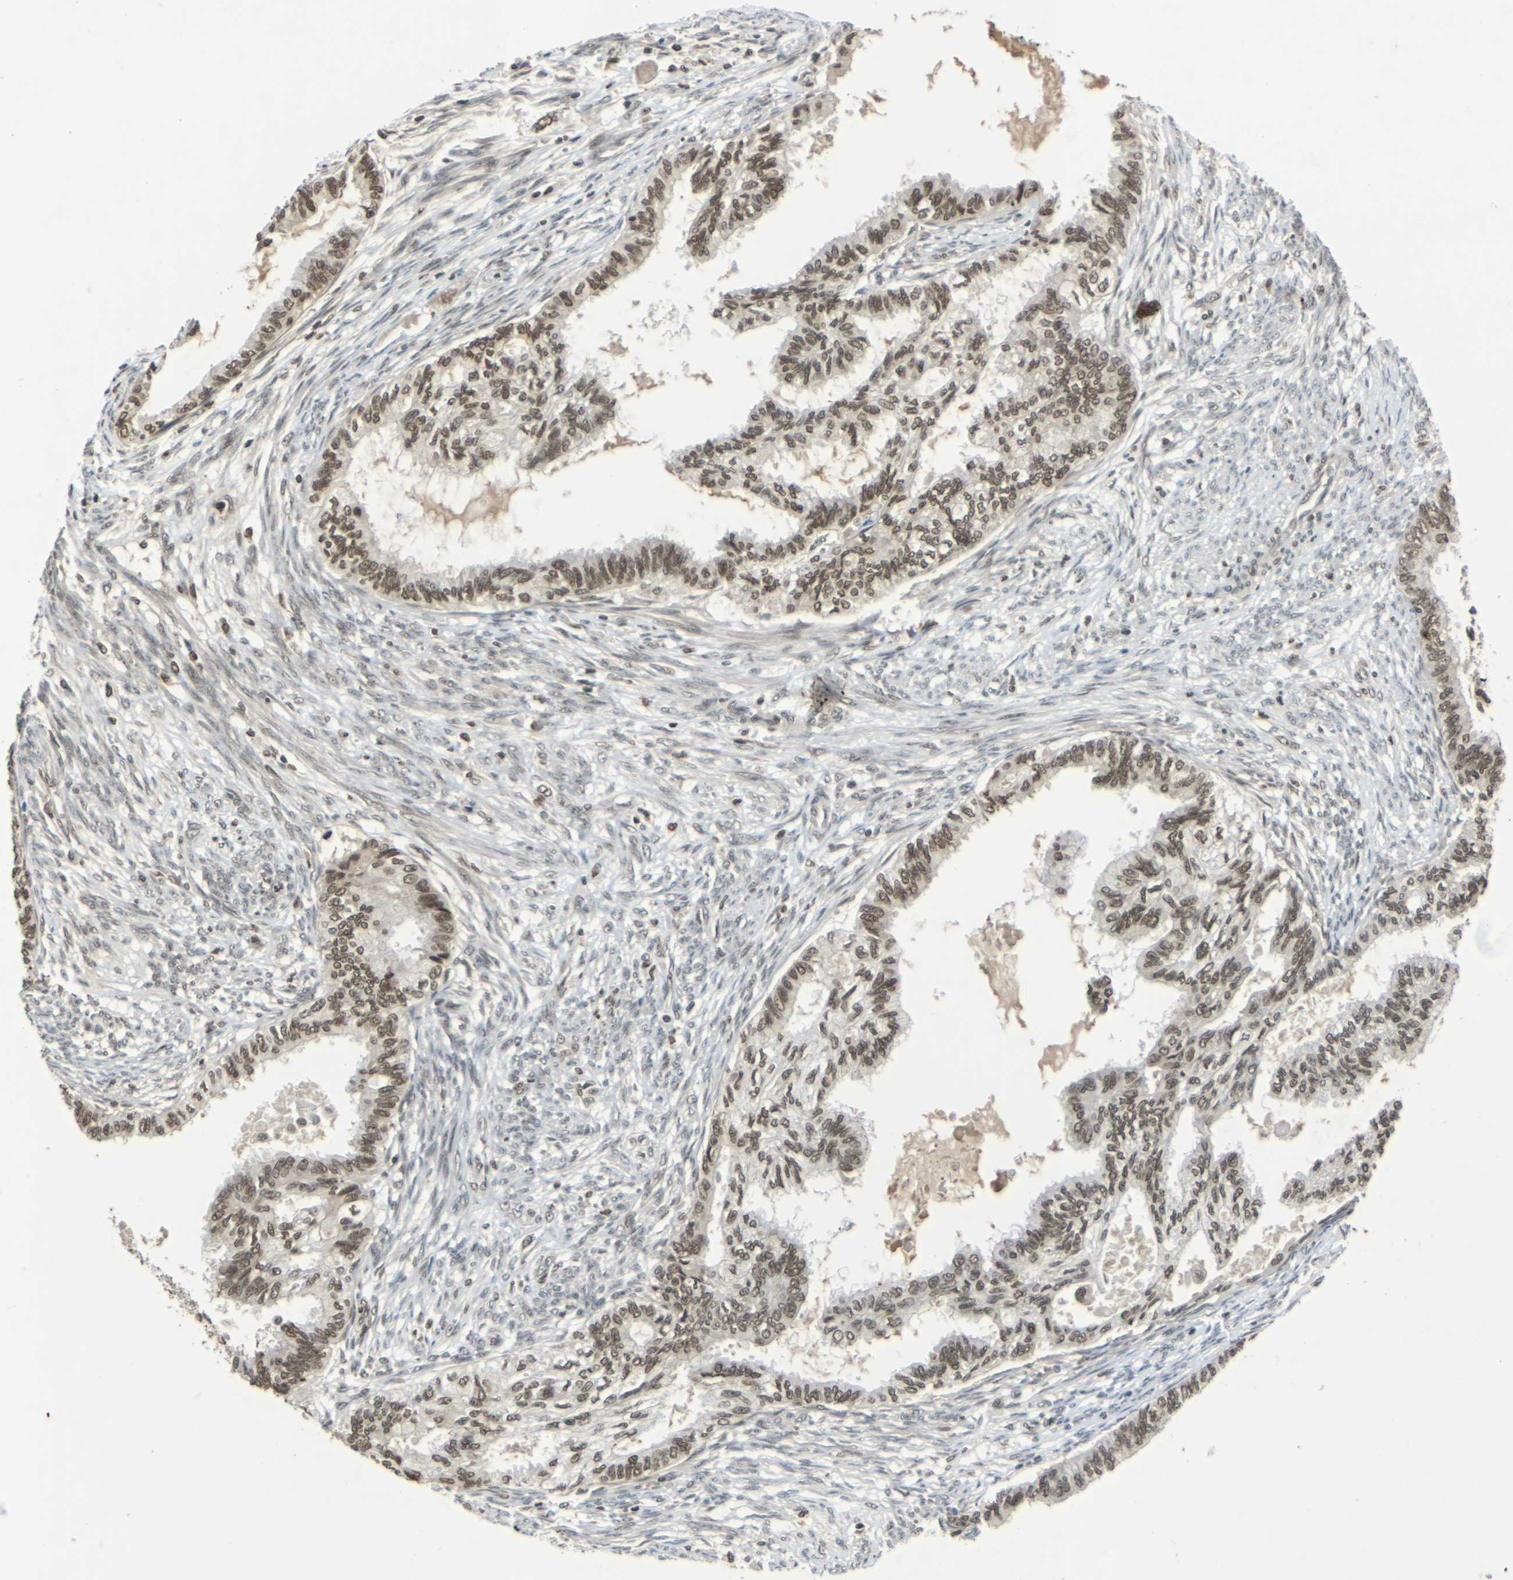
{"staining": {"intensity": "moderate", "quantity": ">75%", "location": "nuclear"}, "tissue": "cervical cancer", "cell_type": "Tumor cells", "image_type": "cancer", "snomed": [{"axis": "morphology", "description": "Normal tissue, NOS"}, {"axis": "morphology", "description": "Adenocarcinoma, NOS"}, {"axis": "topography", "description": "Cervix"}, {"axis": "topography", "description": "Endometrium"}], "caption": "Cervical adenocarcinoma tissue displays moderate nuclear staining in approximately >75% of tumor cells The staining was performed using DAB (3,3'-diaminobenzidine), with brown indicating positive protein expression. Nuclei are stained blue with hematoxylin.", "gene": "NELFA", "patient": {"sex": "female", "age": 86}}